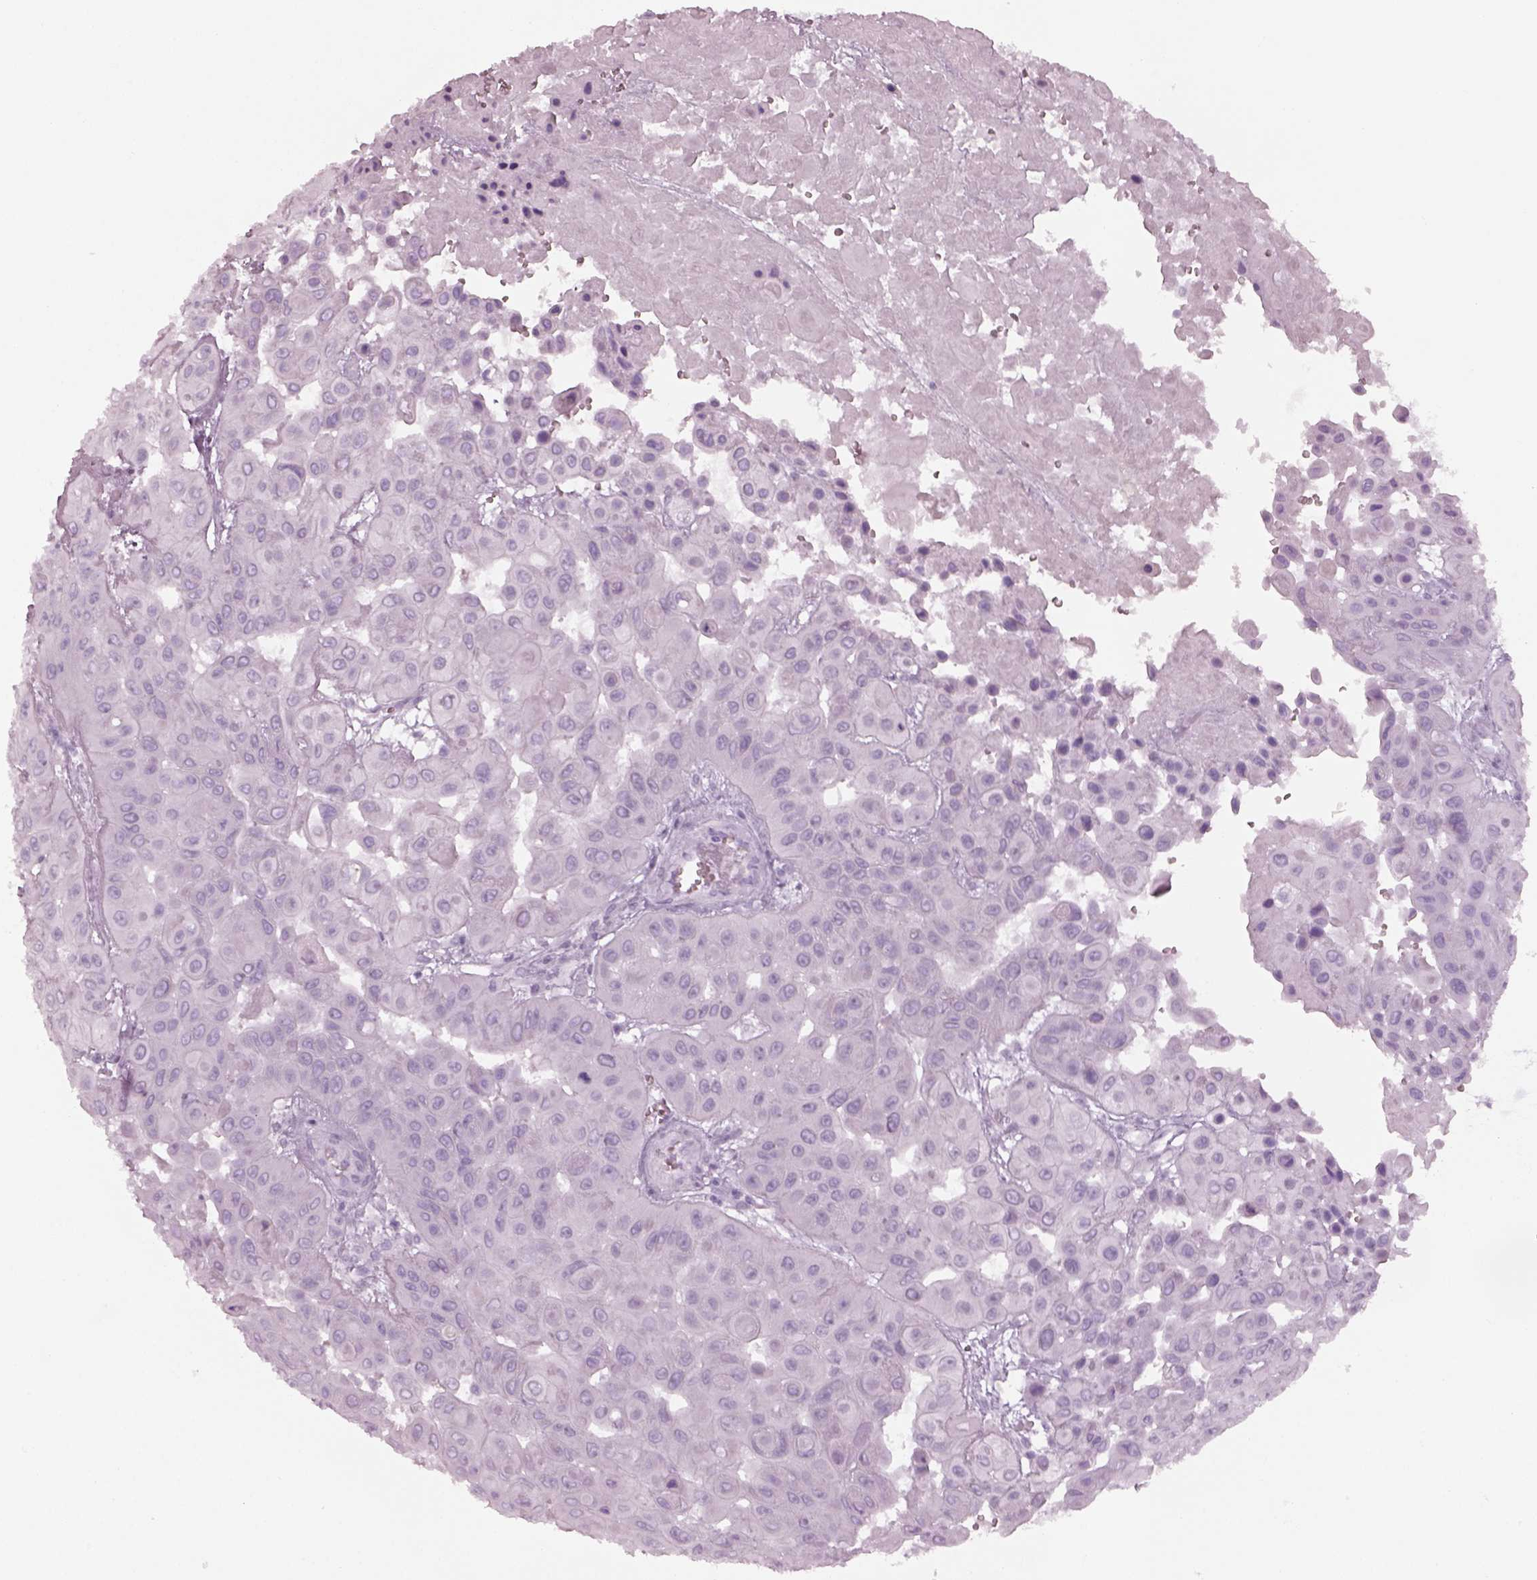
{"staining": {"intensity": "negative", "quantity": "none", "location": "none"}, "tissue": "head and neck cancer", "cell_type": "Tumor cells", "image_type": "cancer", "snomed": [{"axis": "morphology", "description": "Adenocarcinoma, NOS"}, {"axis": "topography", "description": "Head-Neck"}], "caption": "Adenocarcinoma (head and neck) stained for a protein using immunohistochemistry exhibits no positivity tumor cells.", "gene": "SPATA6L", "patient": {"sex": "male", "age": 73}}